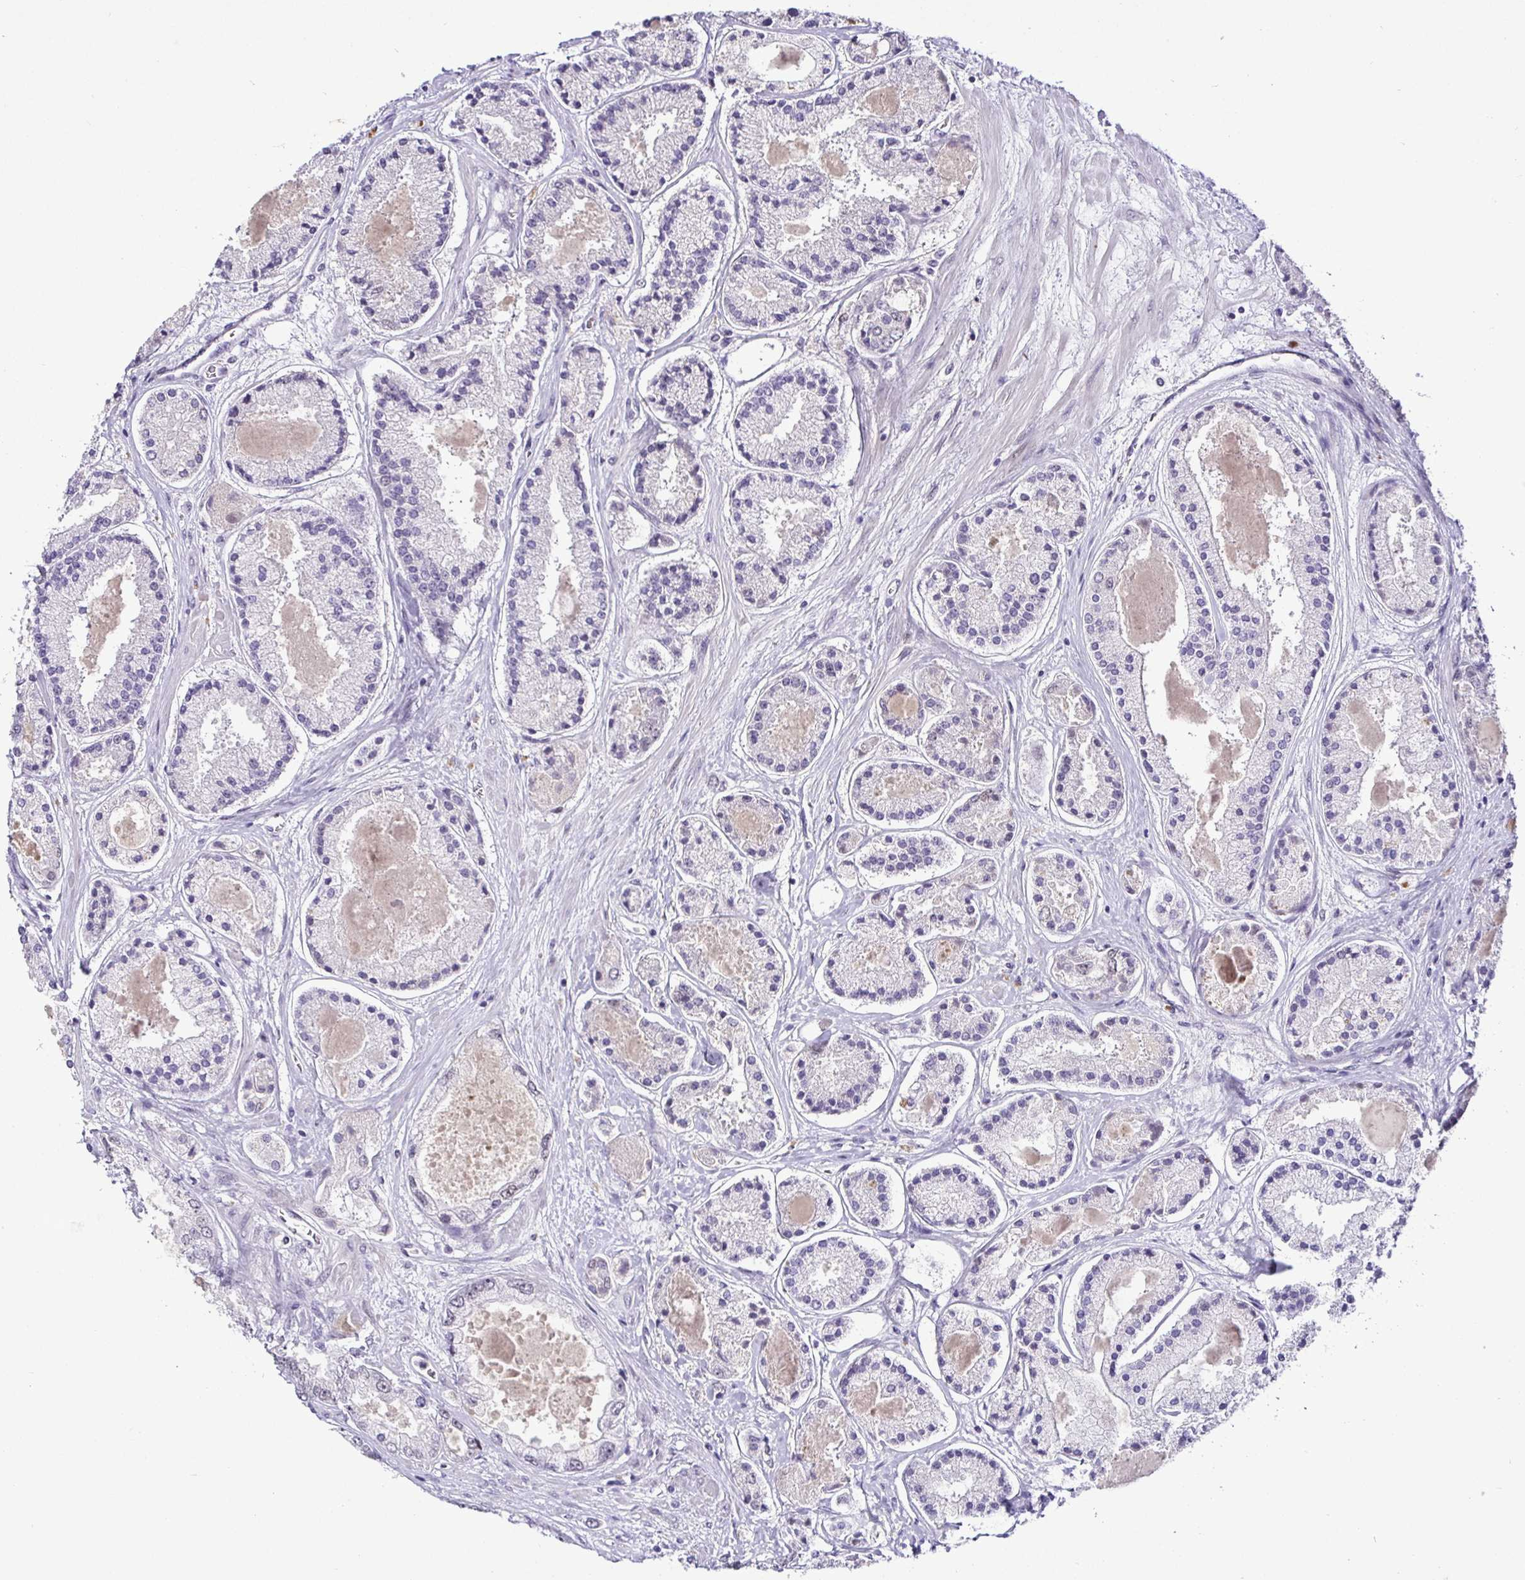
{"staining": {"intensity": "weak", "quantity": "25%-75%", "location": "nuclear"}, "tissue": "prostate cancer", "cell_type": "Tumor cells", "image_type": "cancer", "snomed": [{"axis": "morphology", "description": "Adenocarcinoma, High grade"}, {"axis": "topography", "description": "Prostate"}], "caption": "A micrograph of human high-grade adenocarcinoma (prostate) stained for a protein reveals weak nuclear brown staining in tumor cells.", "gene": "NUP188", "patient": {"sex": "male", "age": 67}}